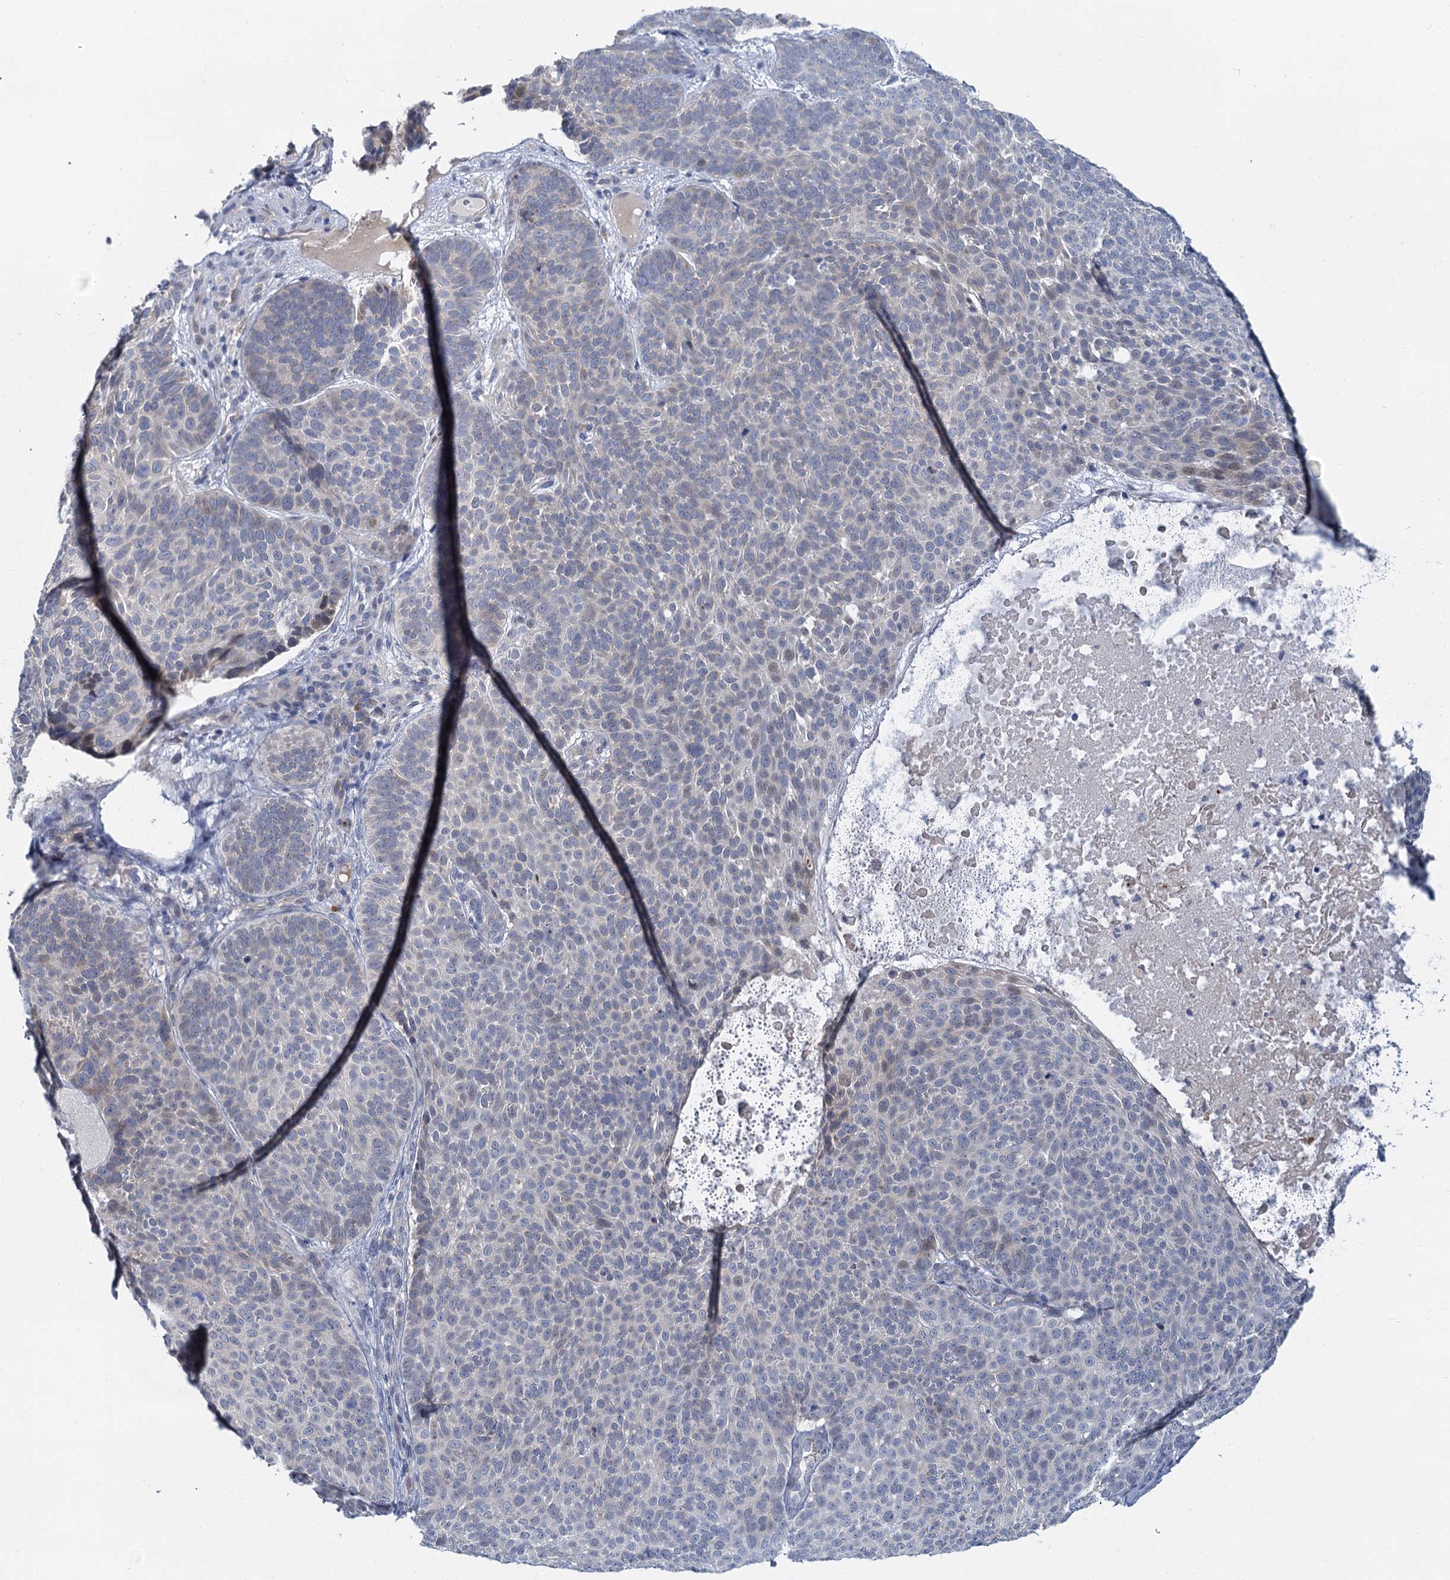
{"staining": {"intensity": "negative", "quantity": "none", "location": "none"}, "tissue": "skin cancer", "cell_type": "Tumor cells", "image_type": "cancer", "snomed": [{"axis": "morphology", "description": "Basal cell carcinoma"}, {"axis": "topography", "description": "Skin"}], "caption": "IHC micrograph of neoplastic tissue: human skin cancer (basal cell carcinoma) stained with DAB (3,3'-diaminobenzidine) displays no significant protein positivity in tumor cells.", "gene": "ACRBP", "patient": {"sex": "male", "age": 85}}